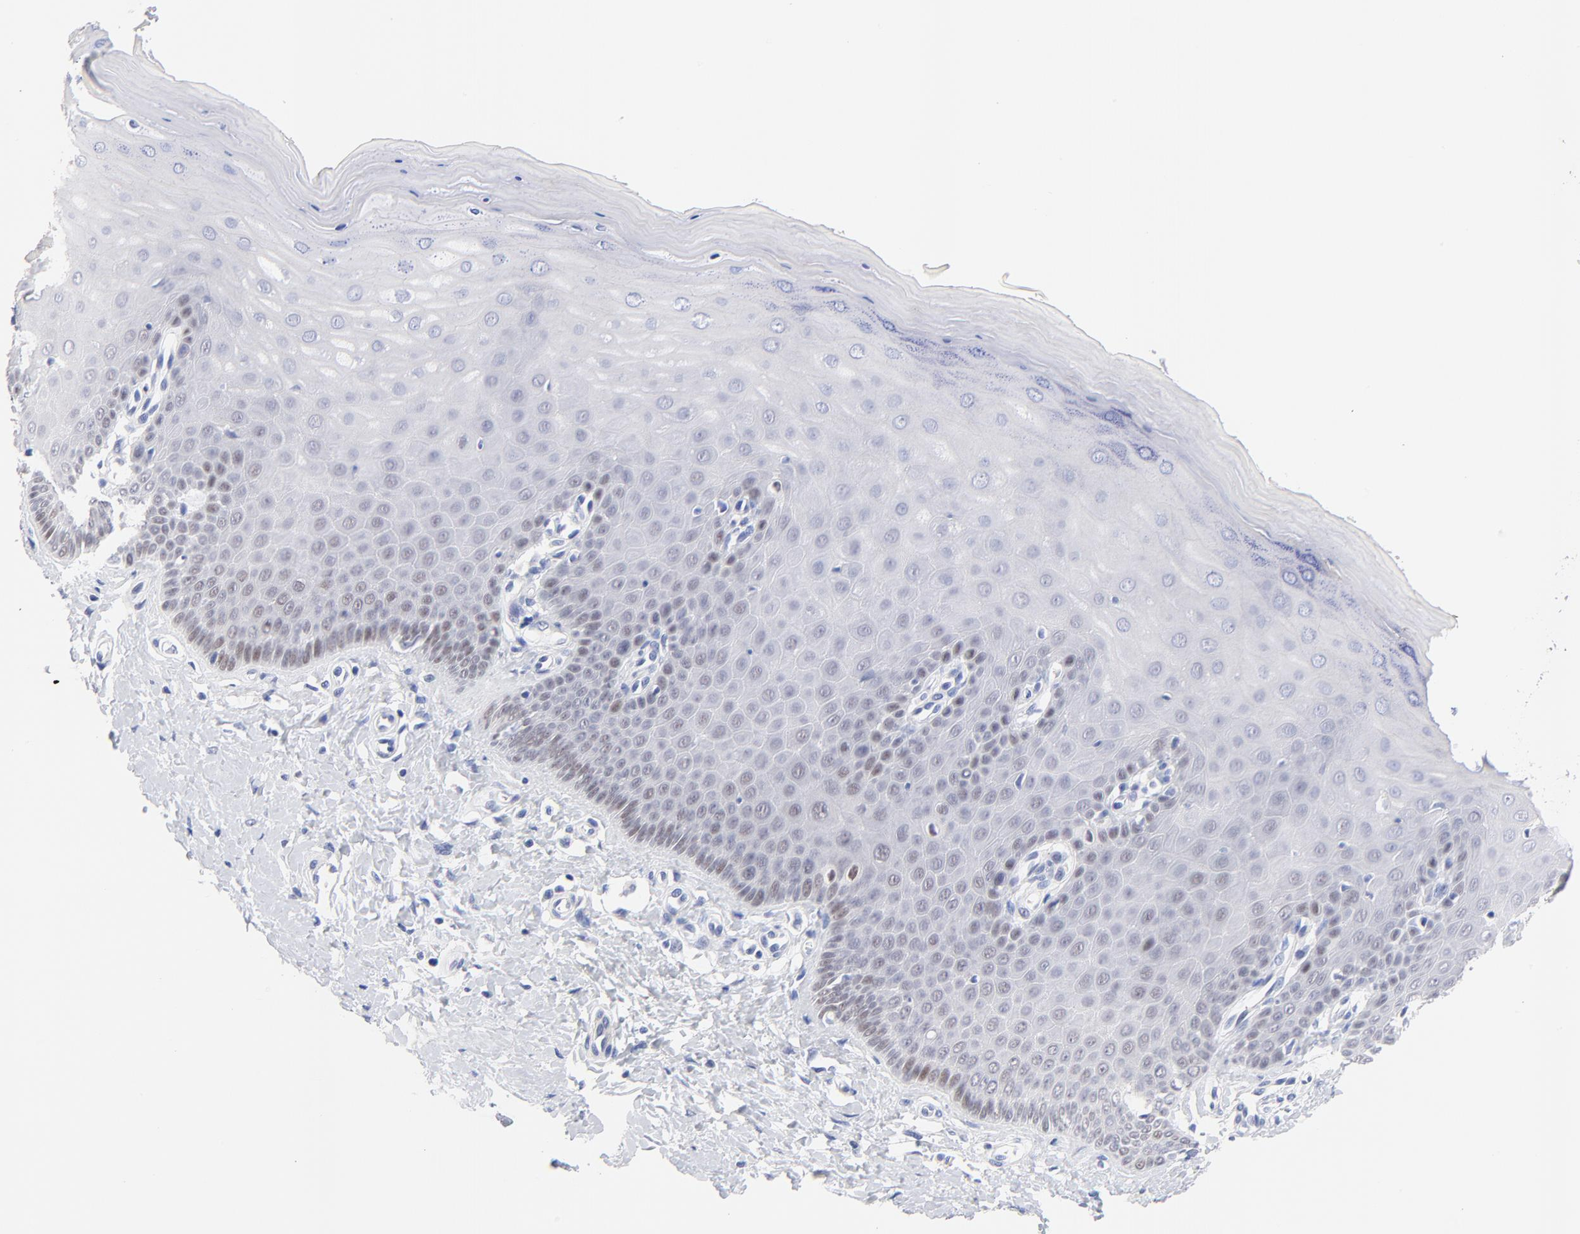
{"staining": {"intensity": "negative", "quantity": "none", "location": "none"}, "tissue": "cervix", "cell_type": "Glandular cells", "image_type": "normal", "snomed": [{"axis": "morphology", "description": "Normal tissue, NOS"}, {"axis": "topography", "description": "Cervix"}], "caption": "Glandular cells are negative for protein expression in normal human cervix.", "gene": "FAM117B", "patient": {"sex": "female", "age": 55}}